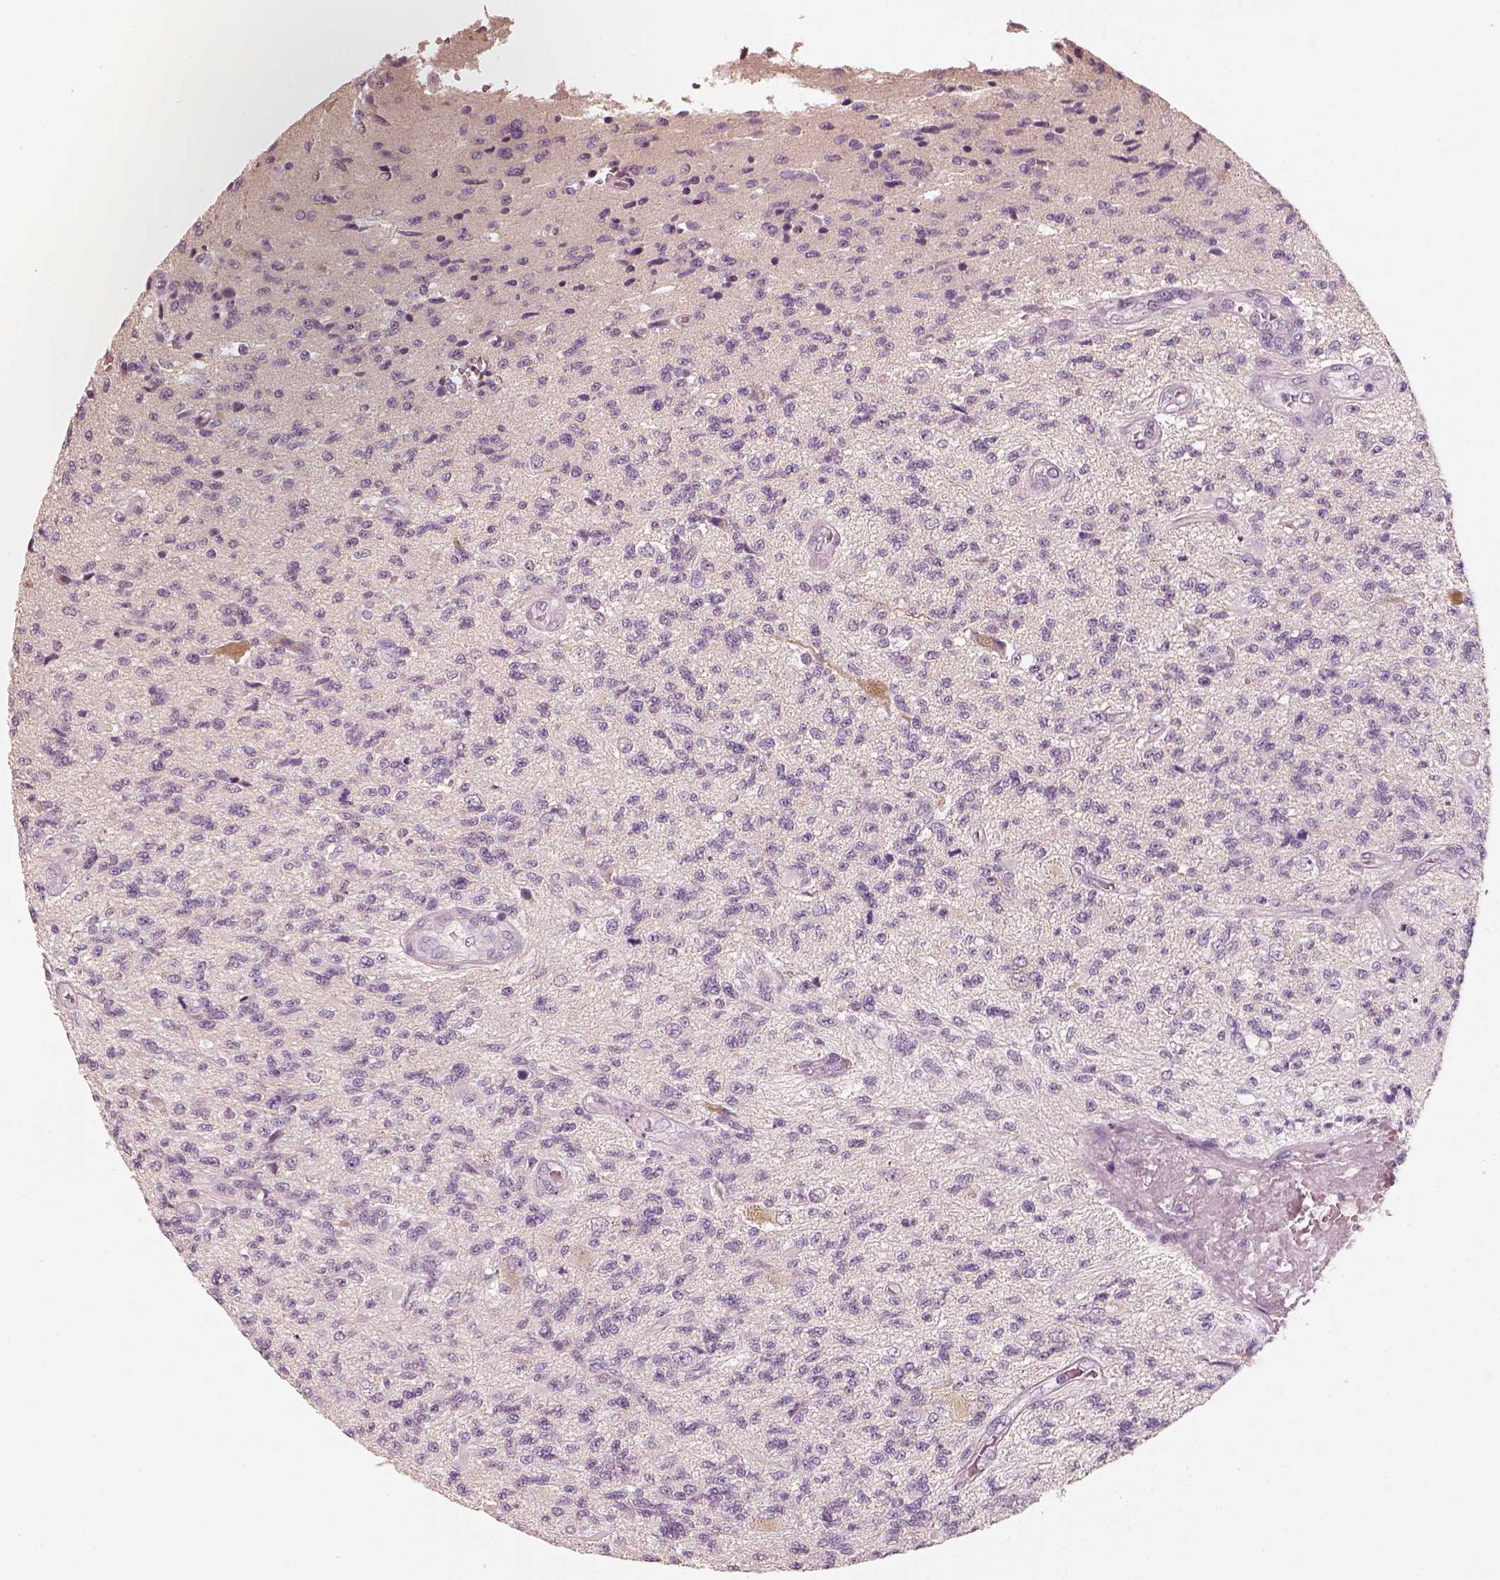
{"staining": {"intensity": "negative", "quantity": "none", "location": "none"}, "tissue": "glioma", "cell_type": "Tumor cells", "image_type": "cancer", "snomed": [{"axis": "morphology", "description": "Glioma, malignant, High grade"}, {"axis": "topography", "description": "Brain"}], "caption": "Malignant glioma (high-grade) stained for a protein using immunohistochemistry exhibits no expression tumor cells.", "gene": "RS1", "patient": {"sex": "male", "age": 56}}